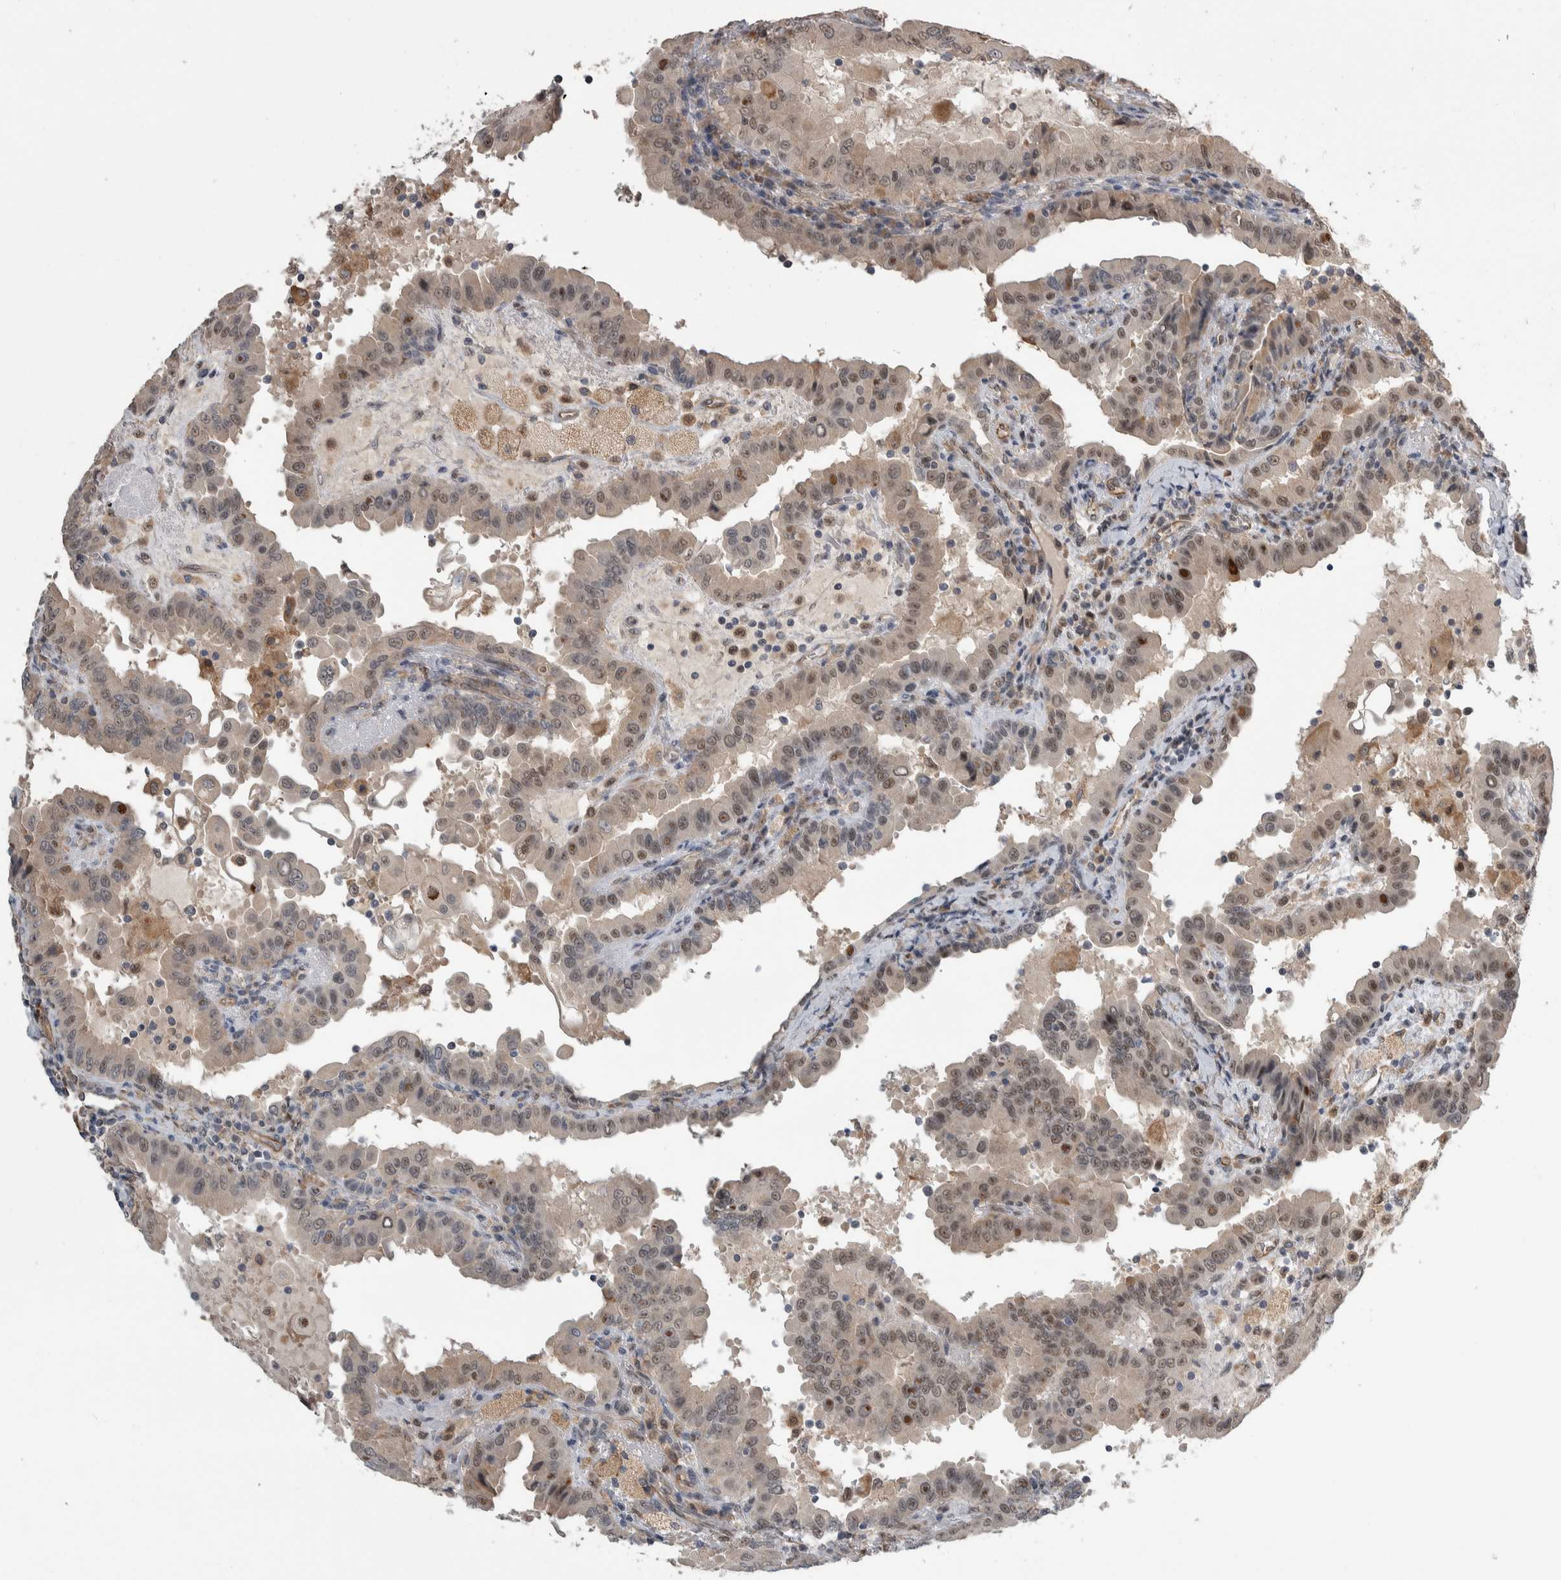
{"staining": {"intensity": "weak", "quantity": ">75%", "location": "nuclear"}, "tissue": "thyroid cancer", "cell_type": "Tumor cells", "image_type": "cancer", "snomed": [{"axis": "morphology", "description": "Papillary adenocarcinoma, NOS"}, {"axis": "topography", "description": "Thyroid gland"}], "caption": "A histopathology image of thyroid cancer (papillary adenocarcinoma) stained for a protein demonstrates weak nuclear brown staining in tumor cells. The staining is performed using DAB brown chromogen to label protein expression. The nuclei are counter-stained blue using hematoxylin.", "gene": "PRDM4", "patient": {"sex": "male", "age": 33}}